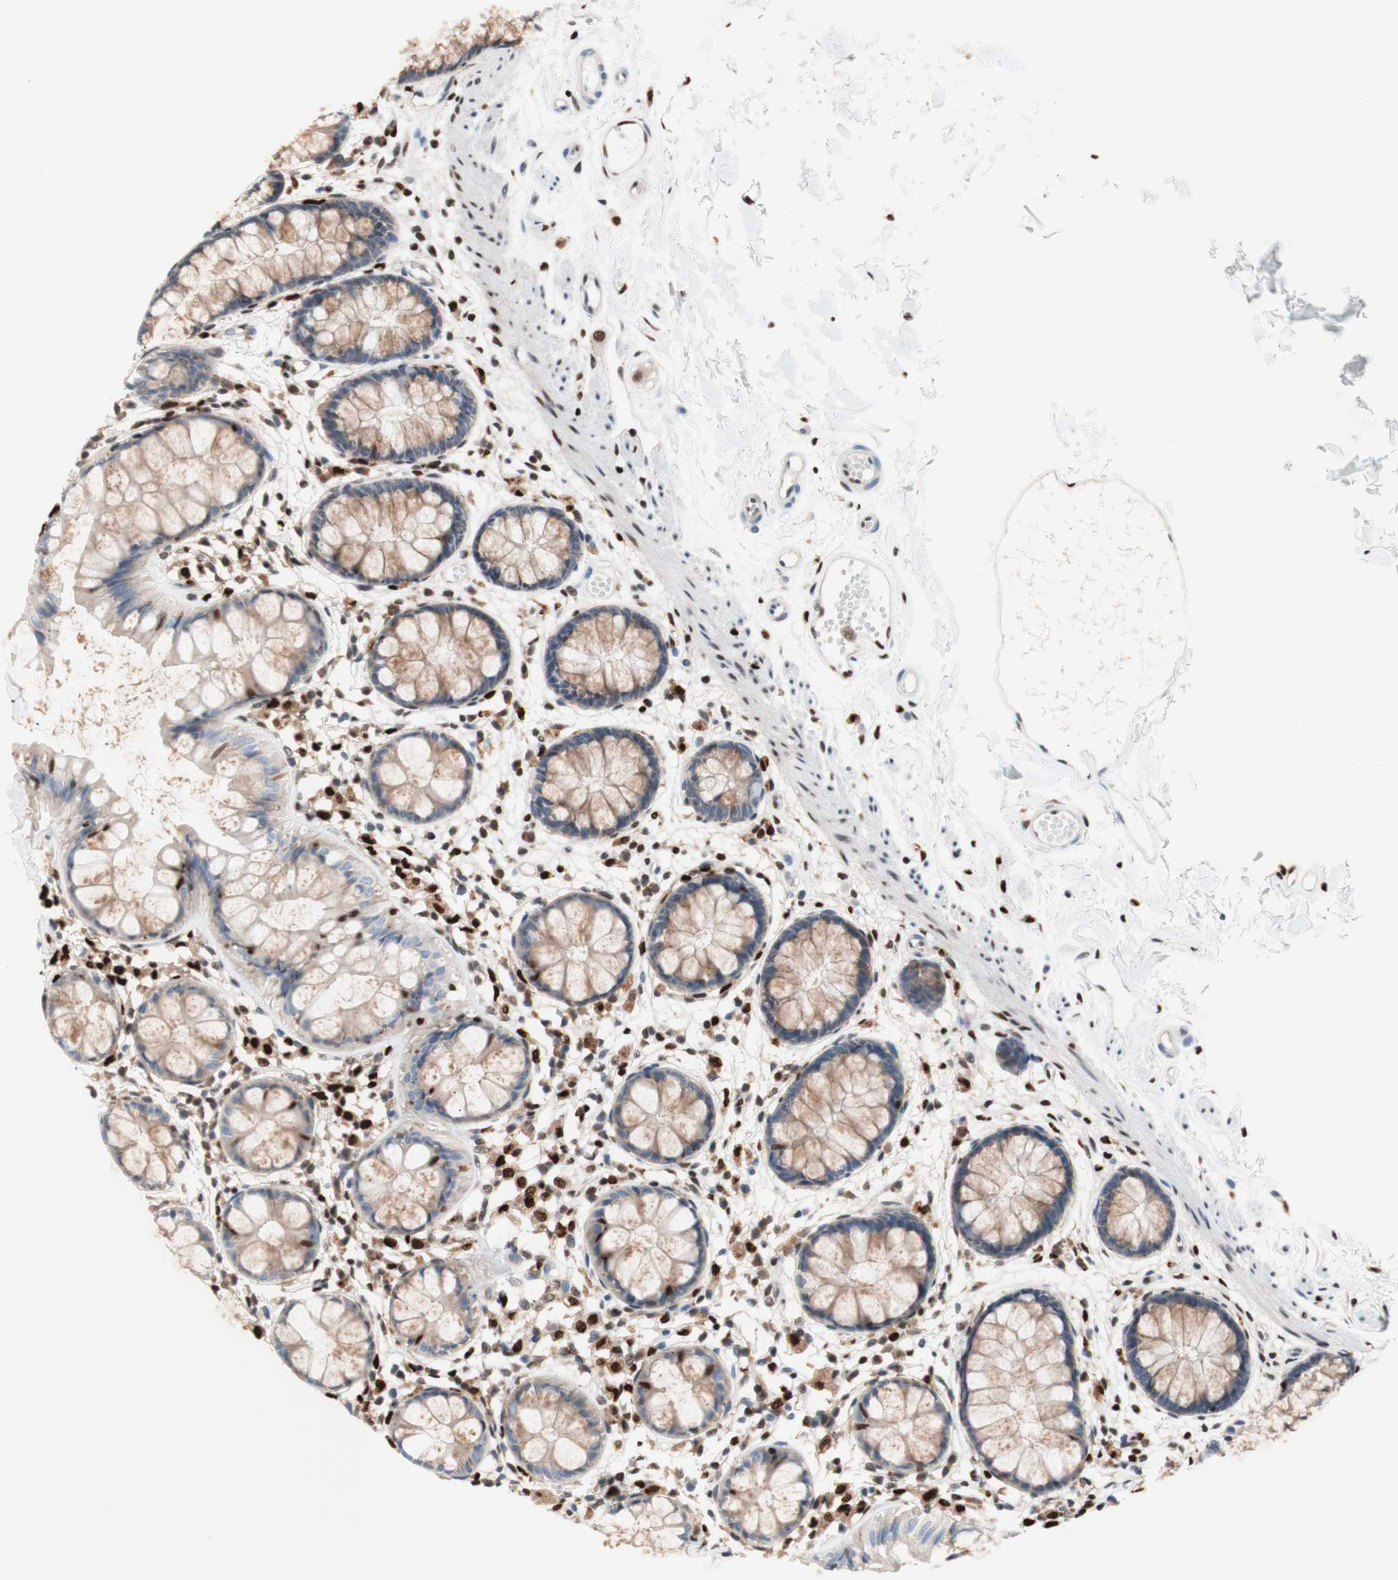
{"staining": {"intensity": "moderate", "quantity": ">75%", "location": "cytoplasmic/membranous"}, "tissue": "rectum", "cell_type": "Glandular cells", "image_type": "normal", "snomed": [{"axis": "morphology", "description": "Normal tissue, NOS"}, {"axis": "topography", "description": "Rectum"}], "caption": "Unremarkable rectum shows moderate cytoplasmic/membranous staining in approximately >75% of glandular cells, visualized by immunohistochemistry.", "gene": "EED", "patient": {"sex": "female", "age": 66}}